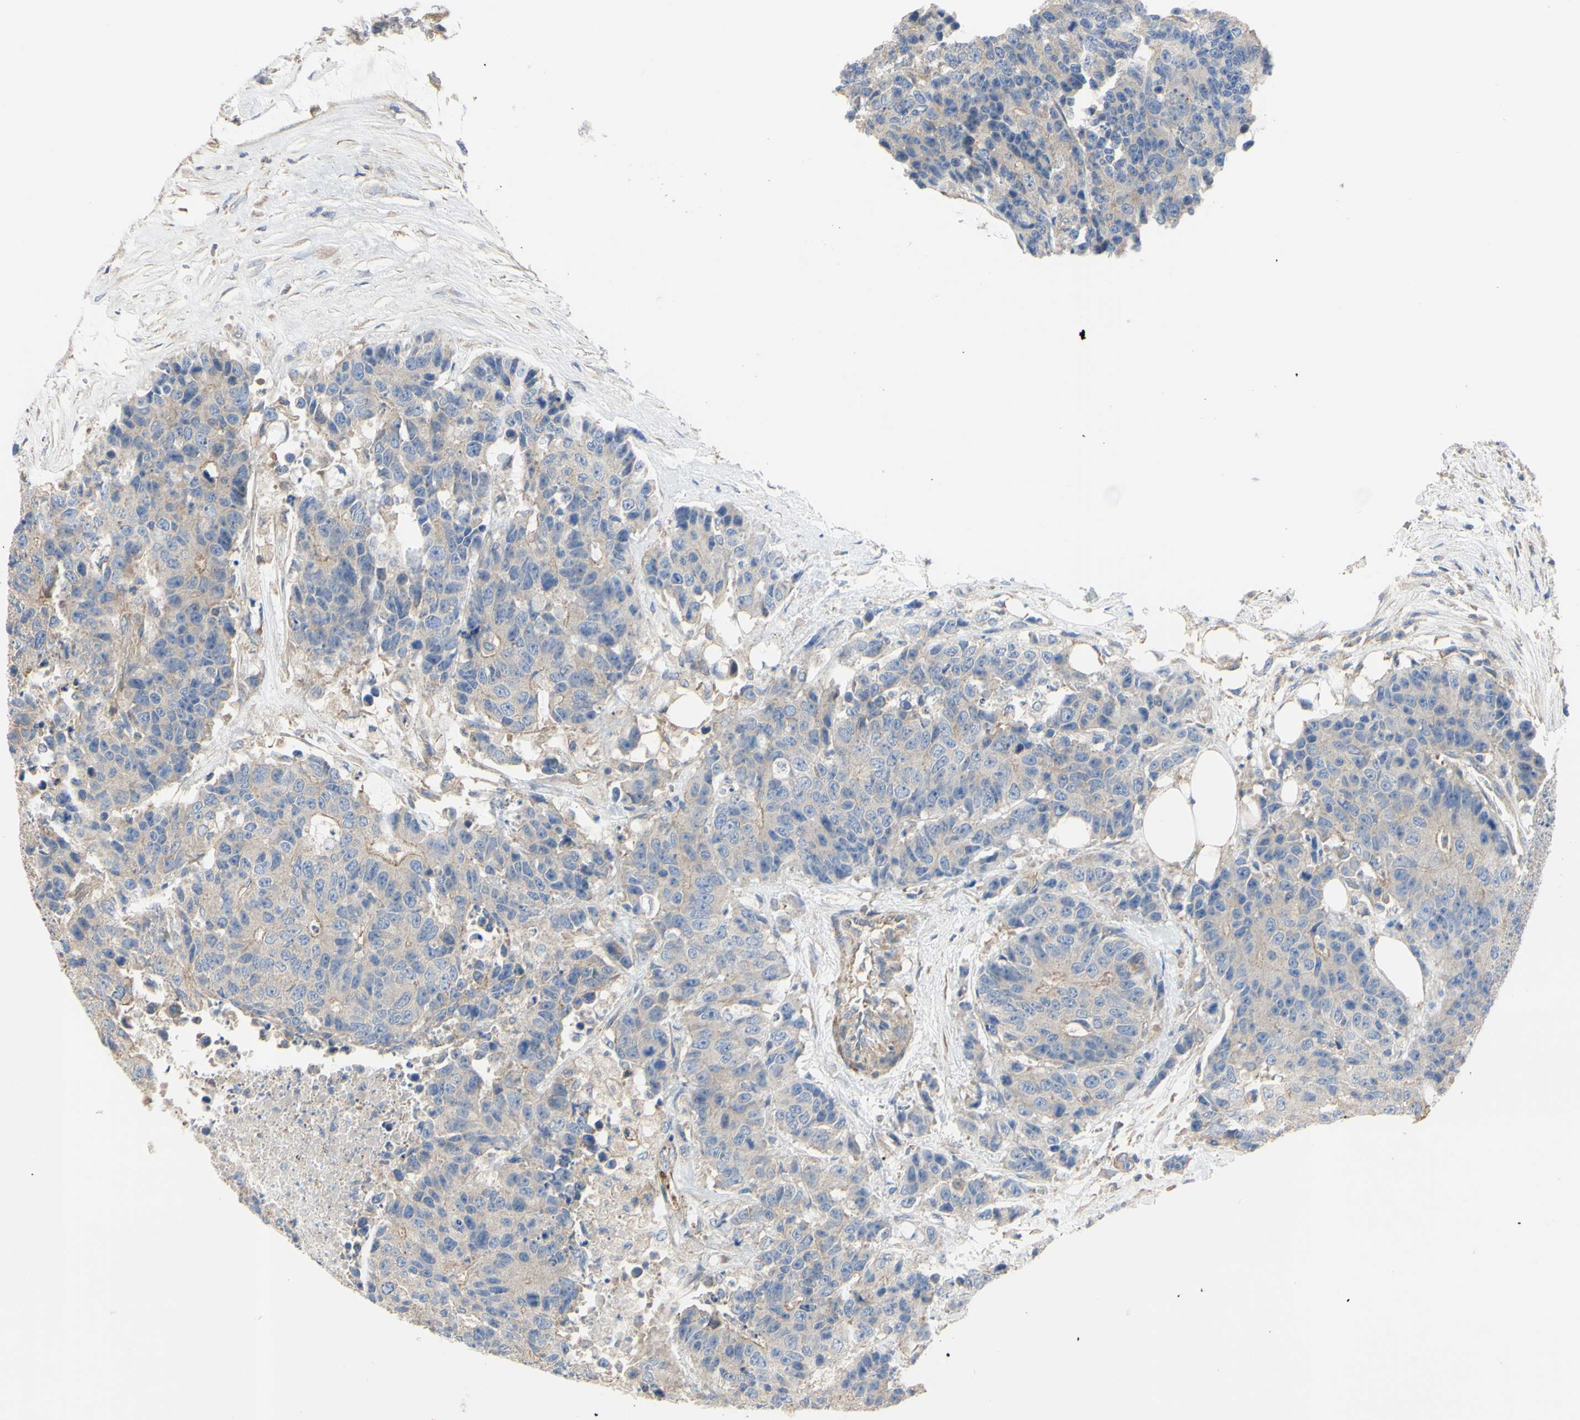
{"staining": {"intensity": "weak", "quantity": "<25%", "location": "cytoplasmic/membranous"}, "tissue": "colorectal cancer", "cell_type": "Tumor cells", "image_type": "cancer", "snomed": [{"axis": "morphology", "description": "Adenocarcinoma, NOS"}, {"axis": "topography", "description": "Colon"}], "caption": "Tumor cells show no significant protein expression in colorectal adenocarcinoma.", "gene": "BECN1", "patient": {"sex": "female", "age": 86}}